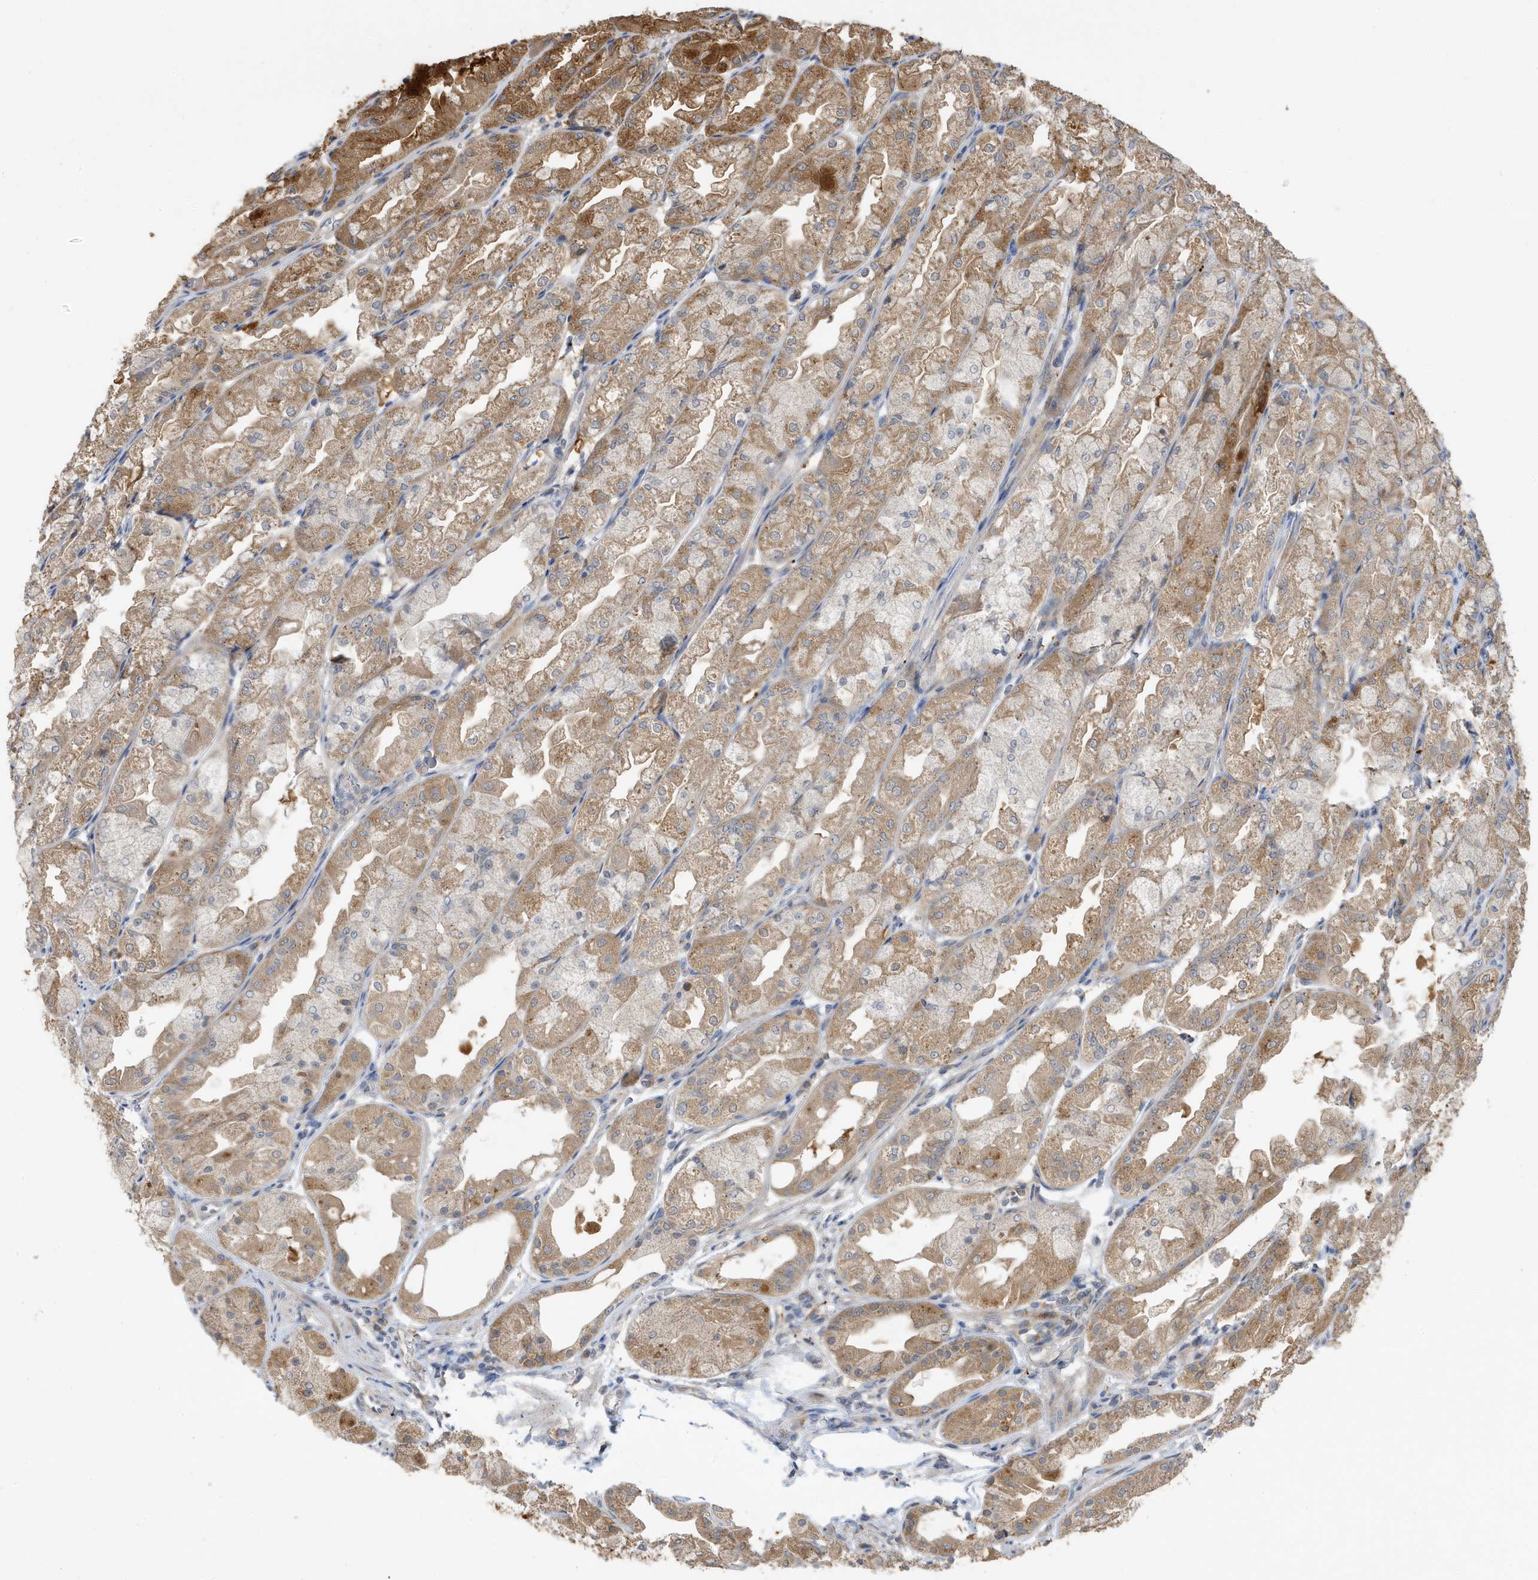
{"staining": {"intensity": "moderate", "quantity": ">75%", "location": "cytoplasmic/membranous"}, "tissue": "stomach", "cell_type": "Glandular cells", "image_type": "normal", "snomed": [{"axis": "morphology", "description": "Normal tissue, NOS"}, {"axis": "topography", "description": "Stomach, upper"}], "caption": "Protein staining demonstrates moderate cytoplasmic/membranous expression in approximately >75% of glandular cells in unremarkable stomach. (Stains: DAB in brown, nuclei in blue, Microscopy: brightfield microscopy at high magnification).", "gene": "LAPTM4A", "patient": {"sex": "male", "age": 47}}